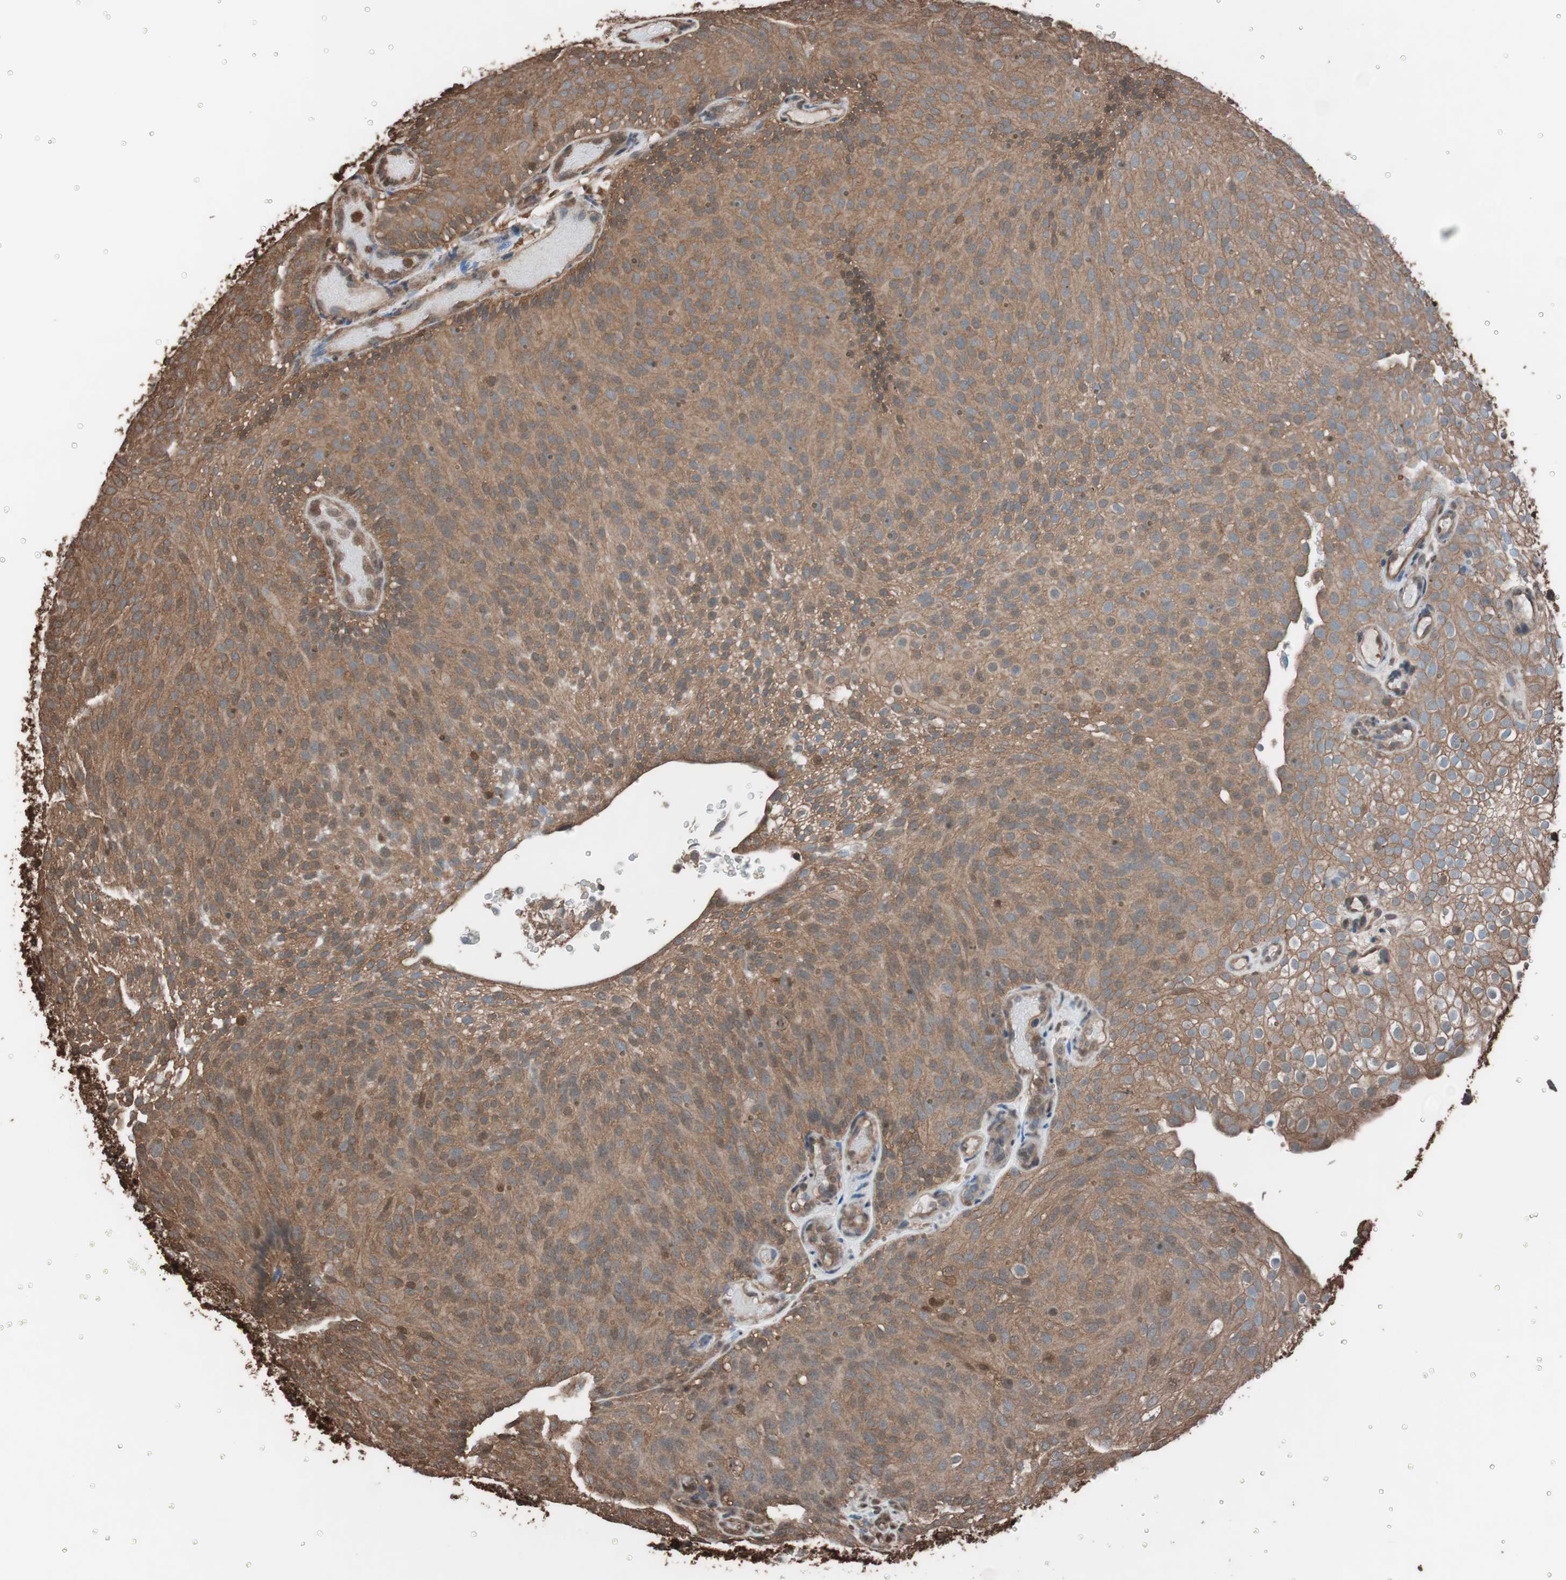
{"staining": {"intensity": "strong", "quantity": ">75%", "location": "cytoplasmic/membranous"}, "tissue": "urothelial cancer", "cell_type": "Tumor cells", "image_type": "cancer", "snomed": [{"axis": "morphology", "description": "Urothelial carcinoma, Low grade"}, {"axis": "topography", "description": "Urinary bladder"}], "caption": "Brown immunohistochemical staining in urothelial carcinoma (low-grade) demonstrates strong cytoplasmic/membranous staining in about >75% of tumor cells. The staining is performed using DAB (3,3'-diaminobenzidine) brown chromogen to label protein expression. The nuclei are counter-stained blue using hematoxylin.", "gene": "CALM2", "patient": {"sex": "male", "age": 78}}